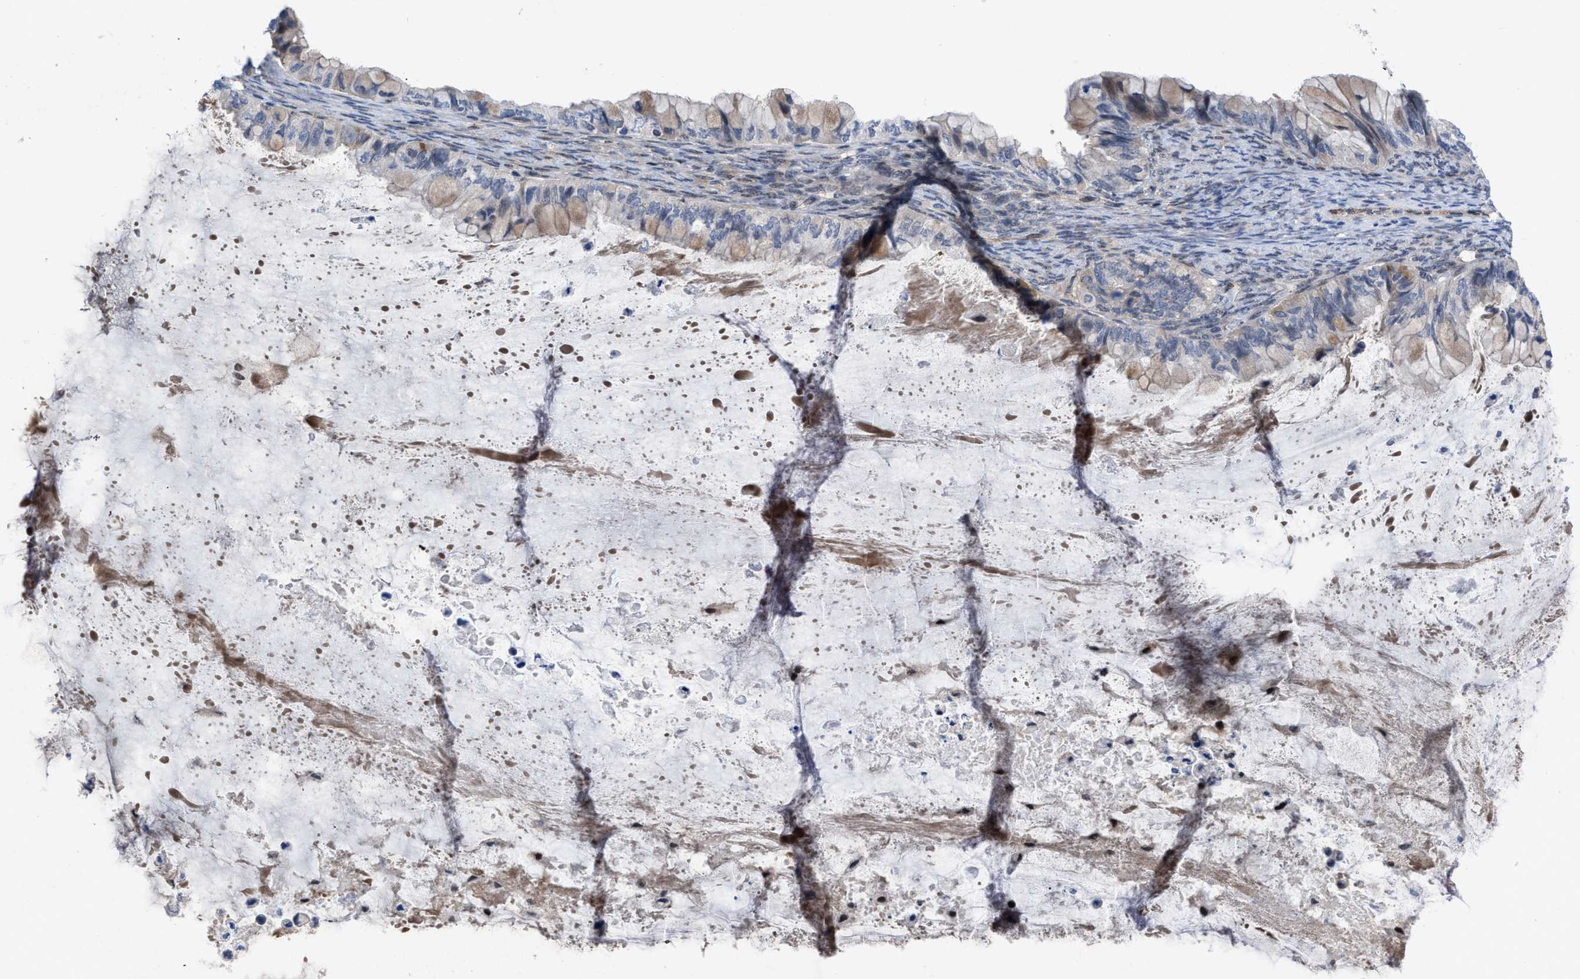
{"staining": {"intensity": "weak", "quantity": "25%-75%", "location": "cytoplasmic/membranous"}, "tissue": "ovarian cancer", "cell_type": "Tumor cells", "image_type": "cancer", "snomed": [{"axis": "morphology", "description": "Cystadenocarcinoma, mucinous, NOS"}, {"axis": "topography", "description": "Ovary"}], "caption": "Approximately 25%-75% of tumor cells in human ovarian mucinous cystadenocarcinoma show weak cytoplasmic/membranous protein staining as visualized by brown immunohistochemical staining.", "gene": "IL17RE", "patient": {"sex": "female", "age": 80}}